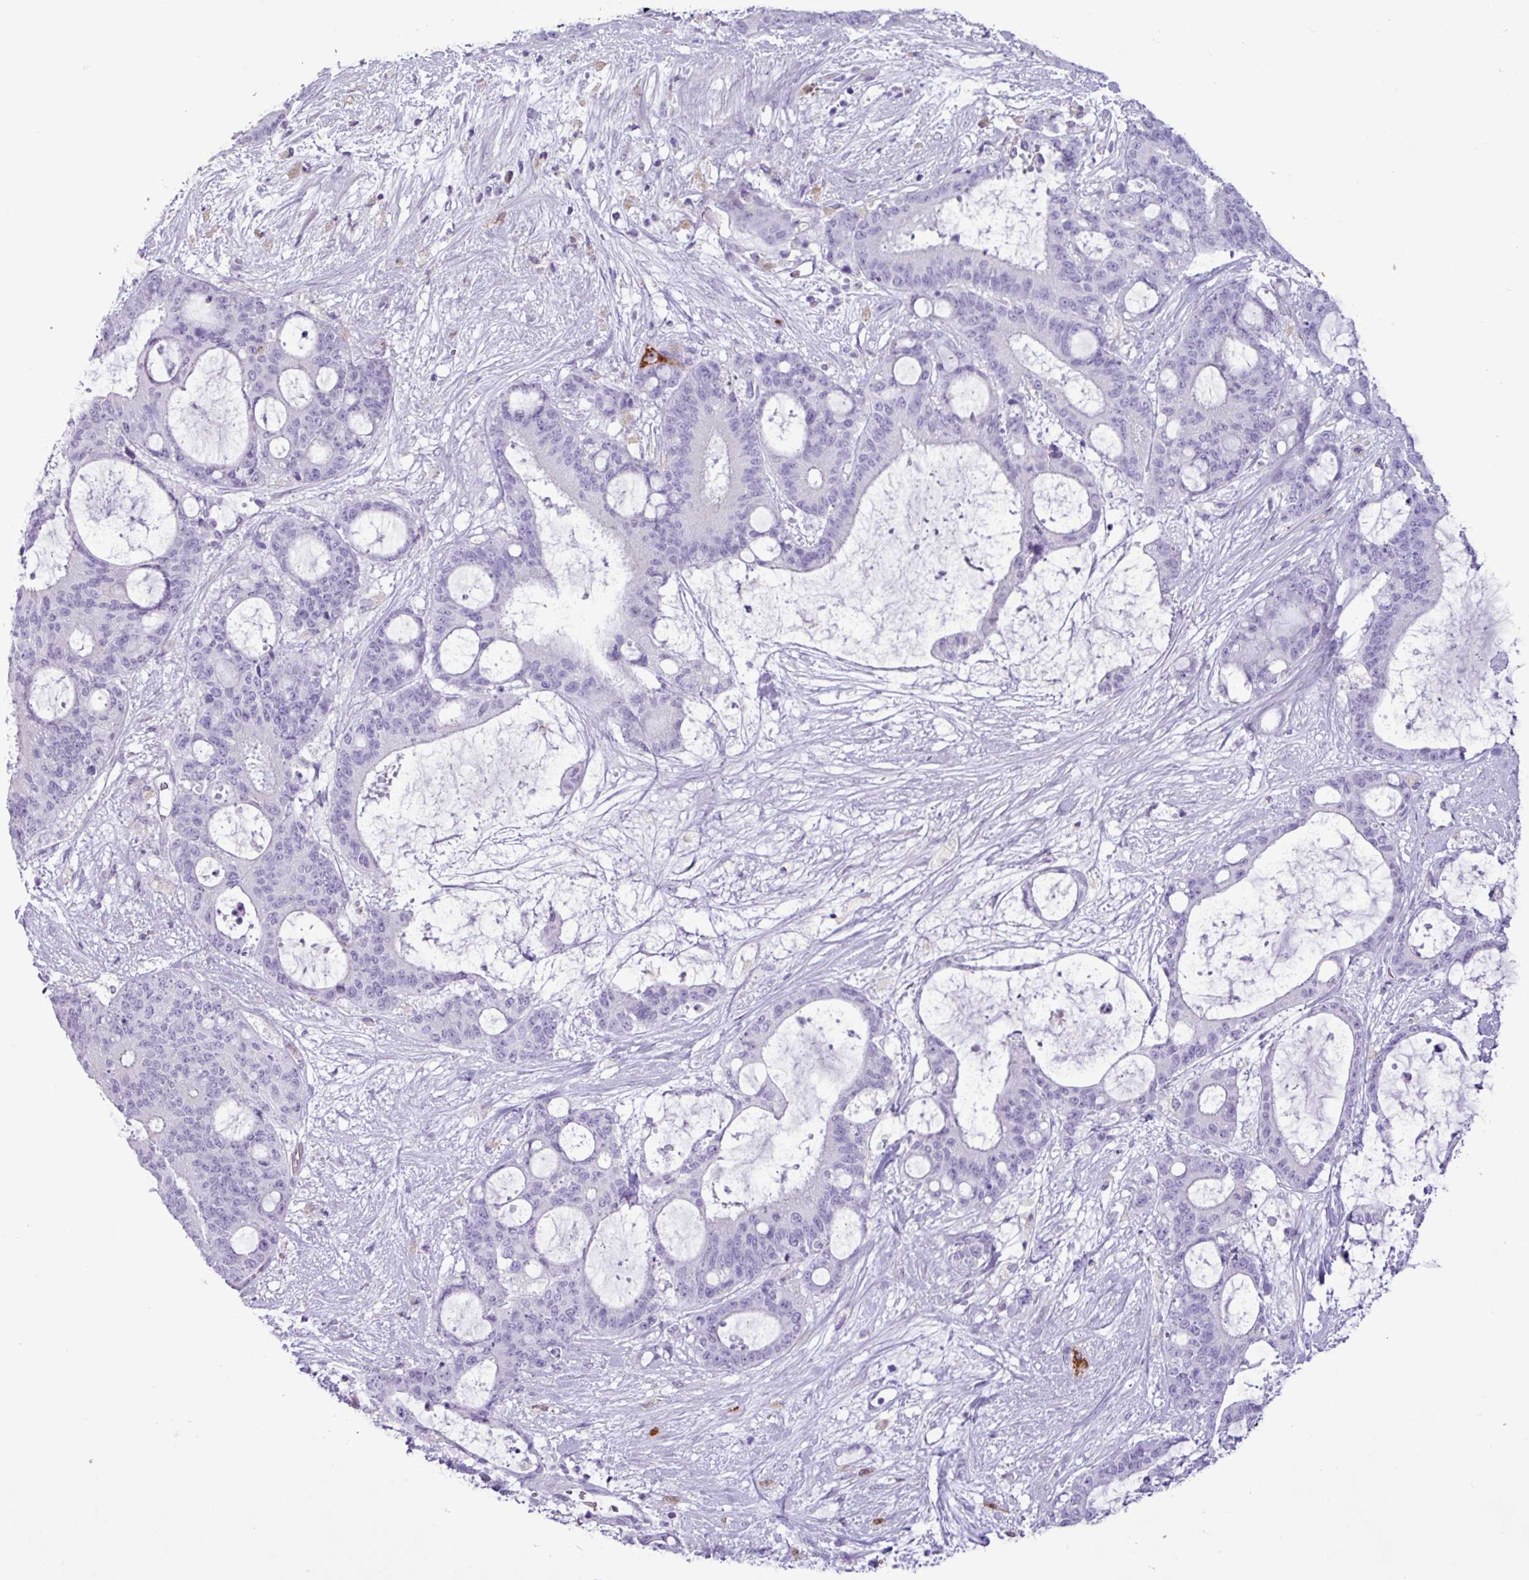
{"staining": {"intensity": "negative", "quantity": "none", "location": "none"}, "tissue": "liver cancer", "cell_type": "Tumor cells", "image_type": "cancer", "snomed": [{"axis": "morphology", "description": "Normal tissue, NOS"}, {"axis": "morphology", "description": "Cholangiocarcinoma"}, {"axis": "topography", "description": "Liver"}, {"axis": "topography", "description": "Peripheral nerve tissue"}], "caption": "DAB (3,3'-diaminobenzidine) immunohistochemical staining of liver cholangiocarcinoma displays no significant expression in tumor cells.", "gene": "TMEM200C", "patient": {"sex": "female", "age": 73}}